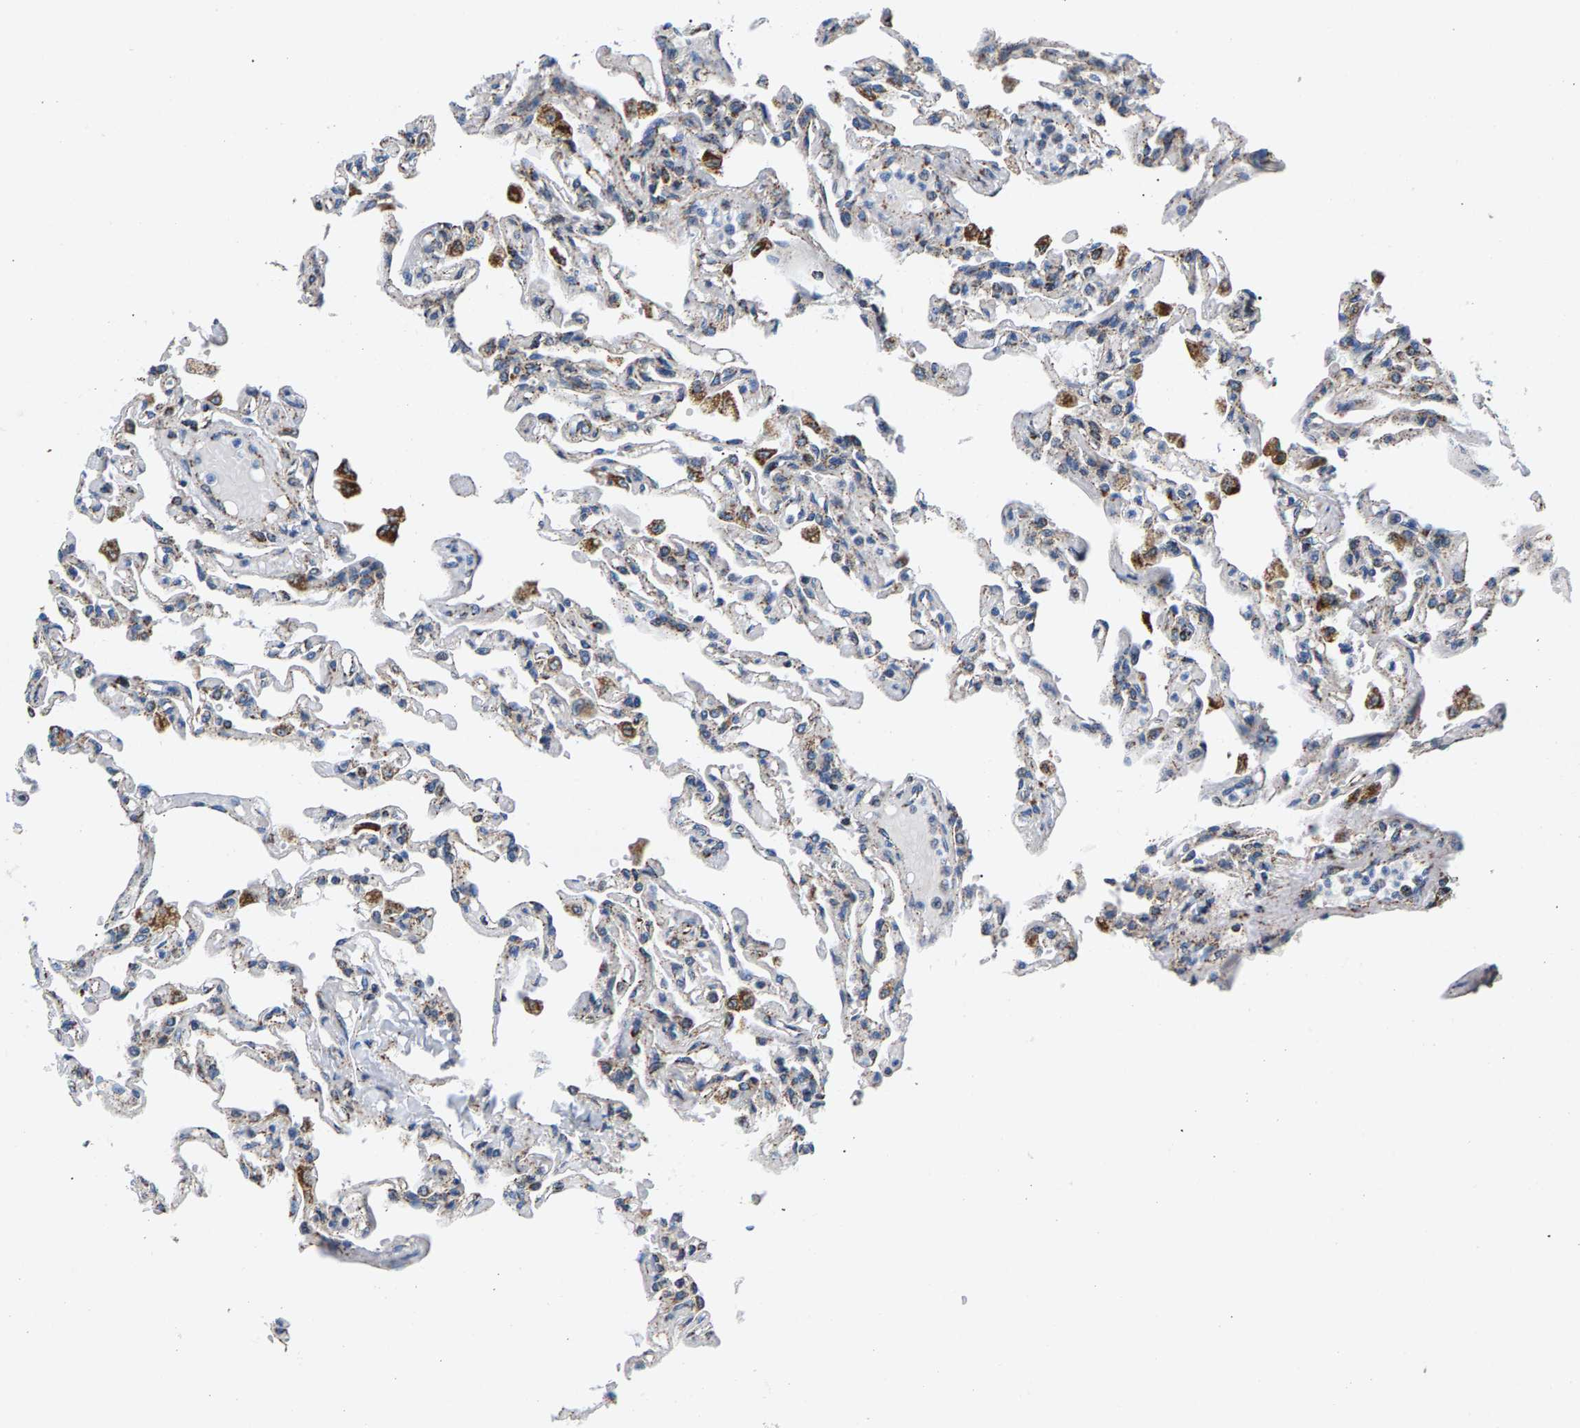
{"staining": {"intensity": "moderate", "quantity": "<25%", "location": "cytoplasmic/membranous"}, "tissue": "lung", "cell_type": "Alveolar cells", "image_type": "normal", "snomed": [{"axis": "morphology", "description": "Normal tissue, NOS"}, {"axis": "topography", "description": "Lung"}], "caption": "Moderate cytoplasmic/membranous staining is identified in about <25% of alveolar cells in unremarkable lung. Using DAB (3,3'-diaminobenzidine) (brown) and hematoxylin (blue) stains, captured at high magnification using brightfield microscopy.", "gene": "PDE1A", "patient": {"sex": "male", "age": 21}}